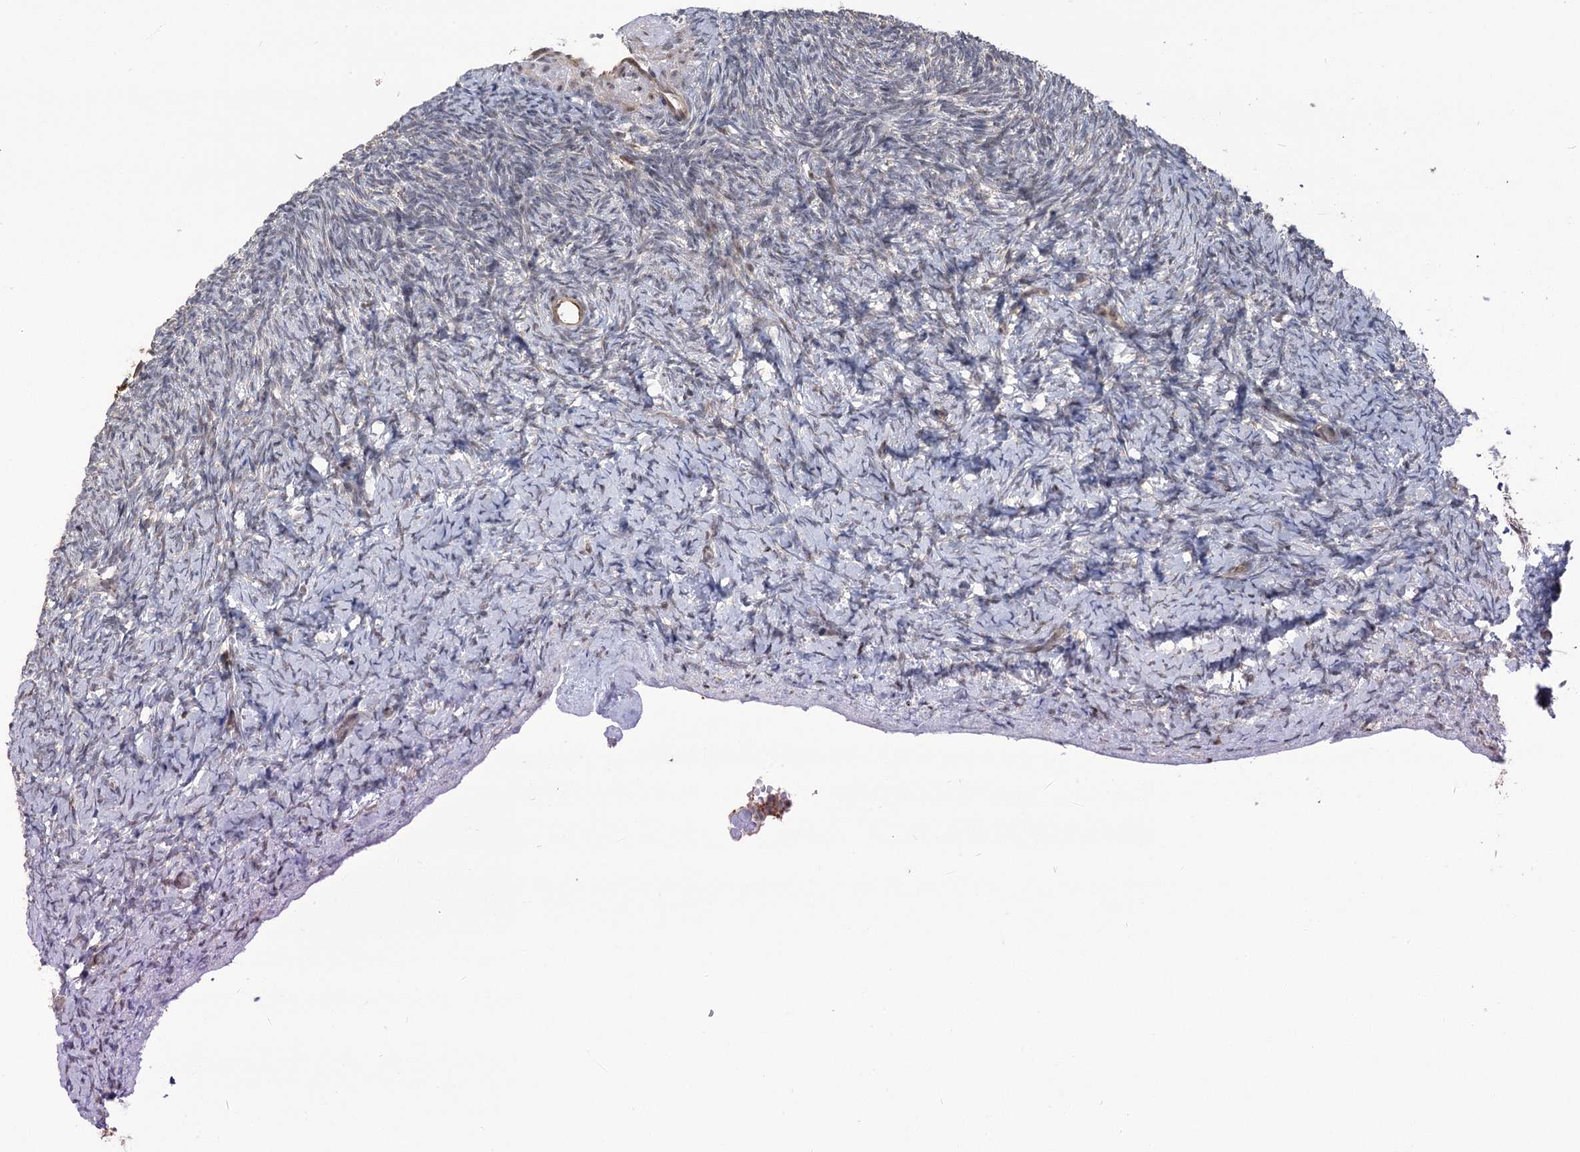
{"staining": {"intensity": "negative", "quantity": "none", "location": "none"}, "tissue": "ovary", "cell_type": "Ovarian stroma cells", "image_type": "normal", "snomed": [{"axis": "morphology", "description": "Normal tissue, NOS"}, {"axis": "topography", "description": "Ovary"}], "caption": "IHC micrograph of unremarkable ovary stained for a protein (brown), which shows no expression in ovarian stroma cells. (DAB (3,3'-diaminobenzidine) immunohistochemistry visualized using brightfield microscopy, high magnification).", "gene": "WBP1L", "patient": {"sex": "female", "age": 34}}